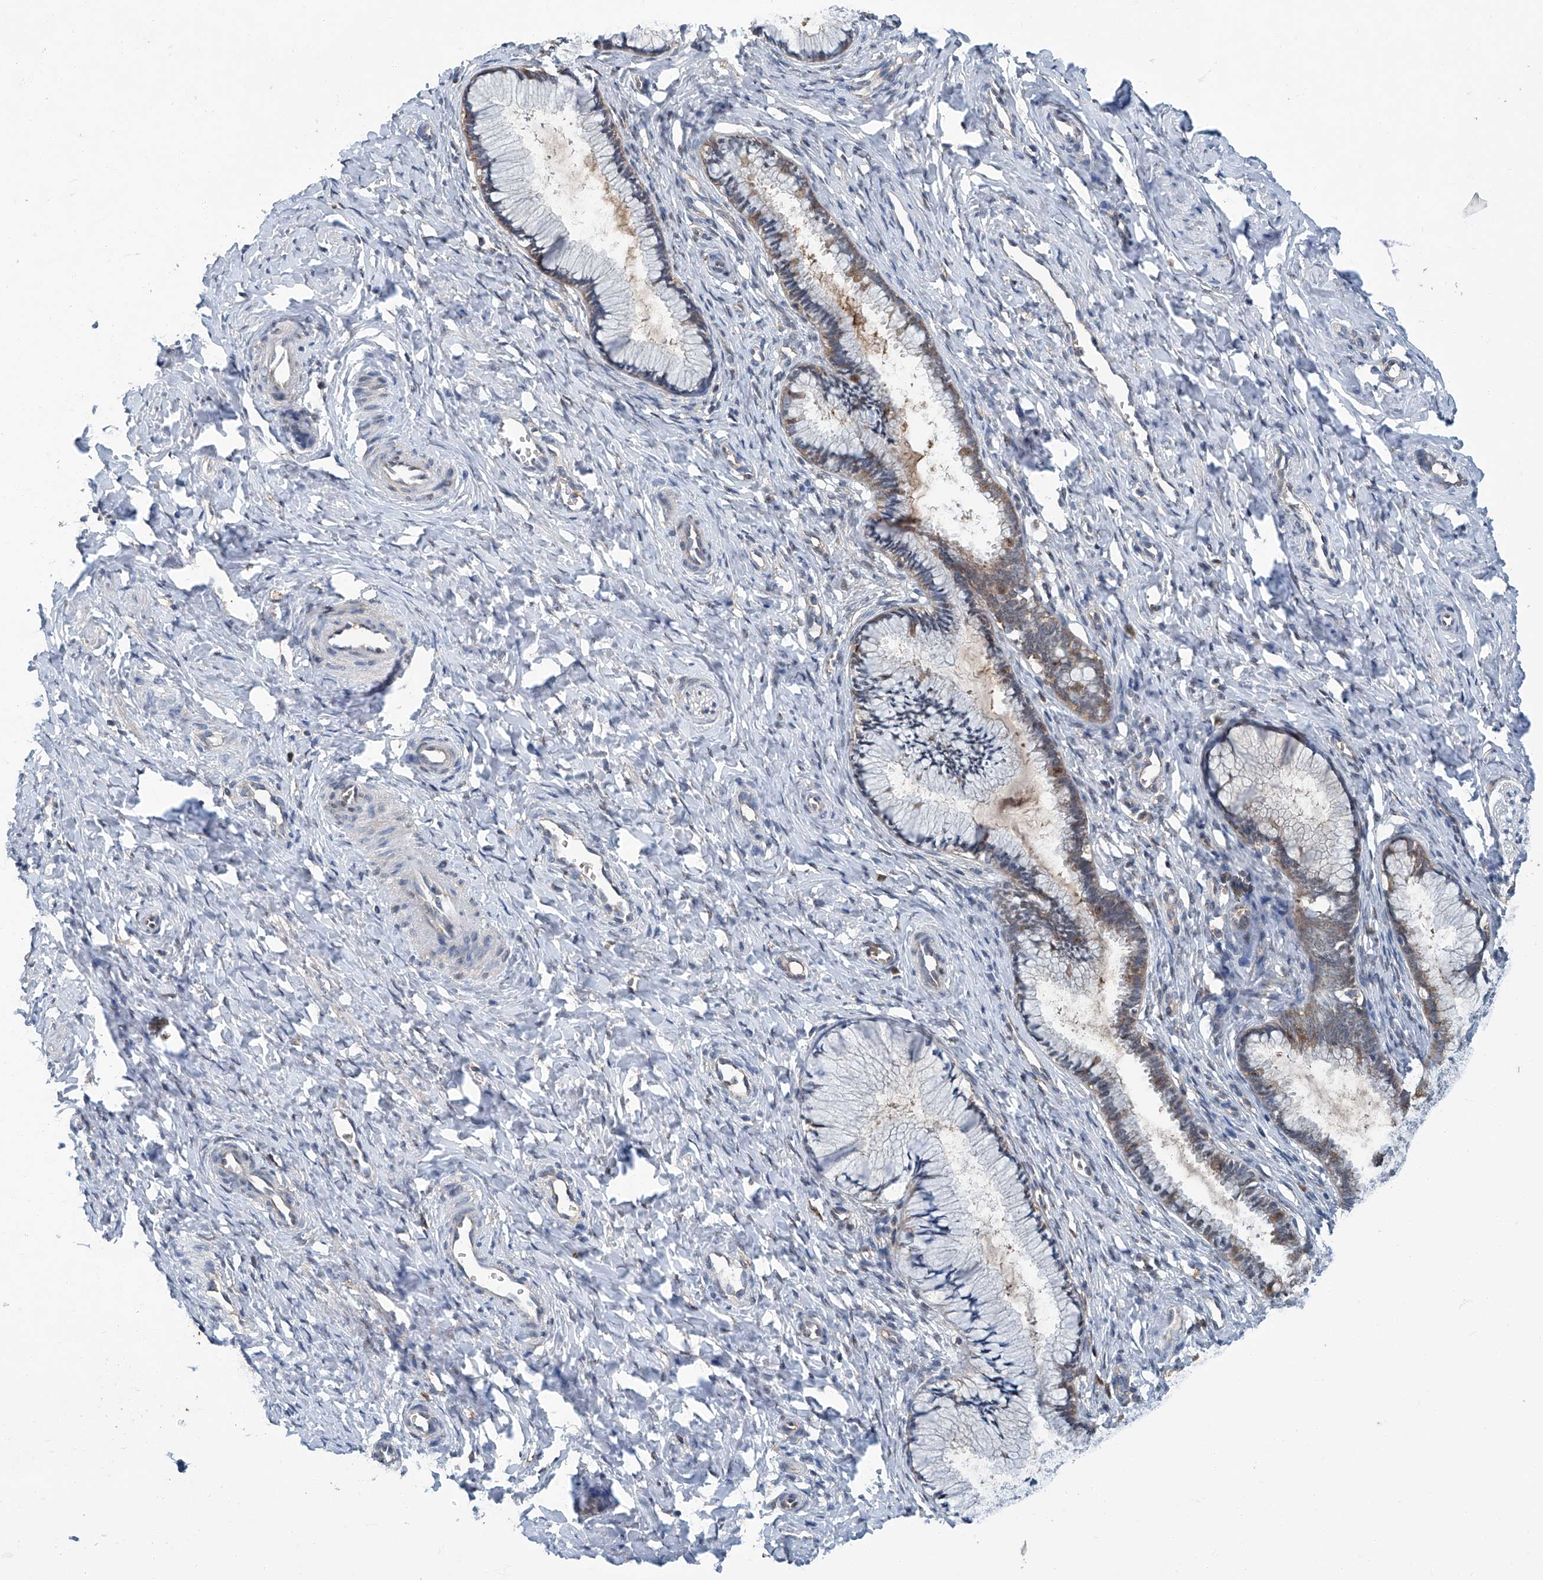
{"staining": {"intensity": "weak", "quantity": "25%-75%", "location": "cytoplasmic/membranous"}, "tissue": "cervix", "cell_type": "Glandular cells", "image_type": "normal", "snomed": [{"axis": "morphology", "description": "Normal tissue, NOS"}, {"axis": "topography", "description": "Cervix"}], "caption": "Brown immunohistochemical staining in benign human cervix displays weak cytoplasmic/membranous staining in approximately 25%-75% of glandular cells.", "gene": "CLK1", "patient": {"sex": "female", "age": 27}}